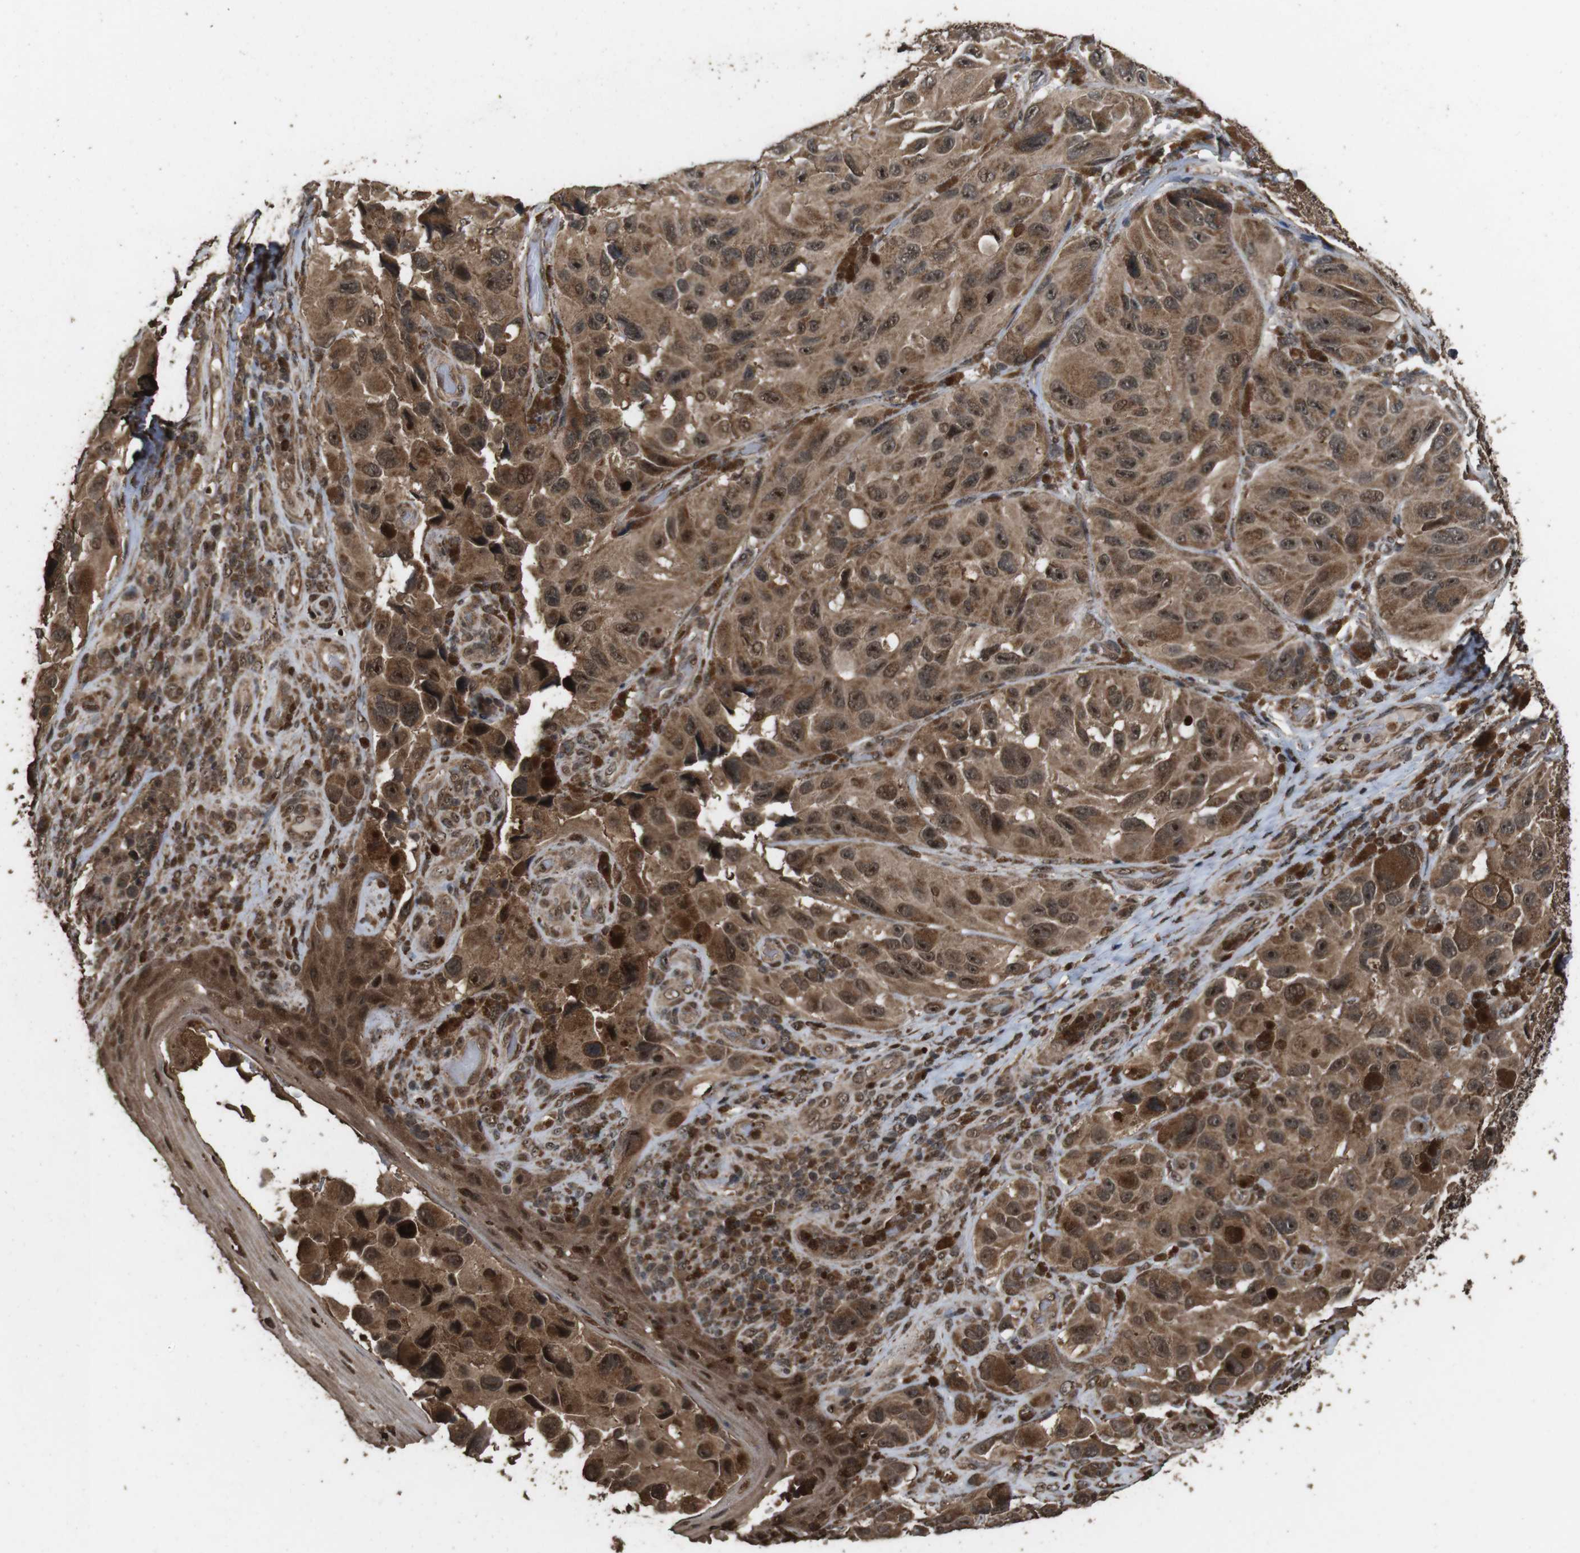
{"staining": {"intensity": "moderate", "quantity": ">75%", "location": "cytoplasmic/membranous,nuclear"}, "tissue": "melanoma", "cell_type": "Tumor cells", "image_type": "cancer", "snomed": [{"axis": "morphology", "description": "Malignant melanoma, NOS"}, {"axis": "topography", "description": "Skin"}], "caption": "There is medium levels of moderate cytoplasmic/membranous and nuclear expression in tumor cells of melanoma, as demonstrated by immunohistochemical staining (brown color).", "gene": "RRAS2", "patient": {"sex": "female", "age": 73}}